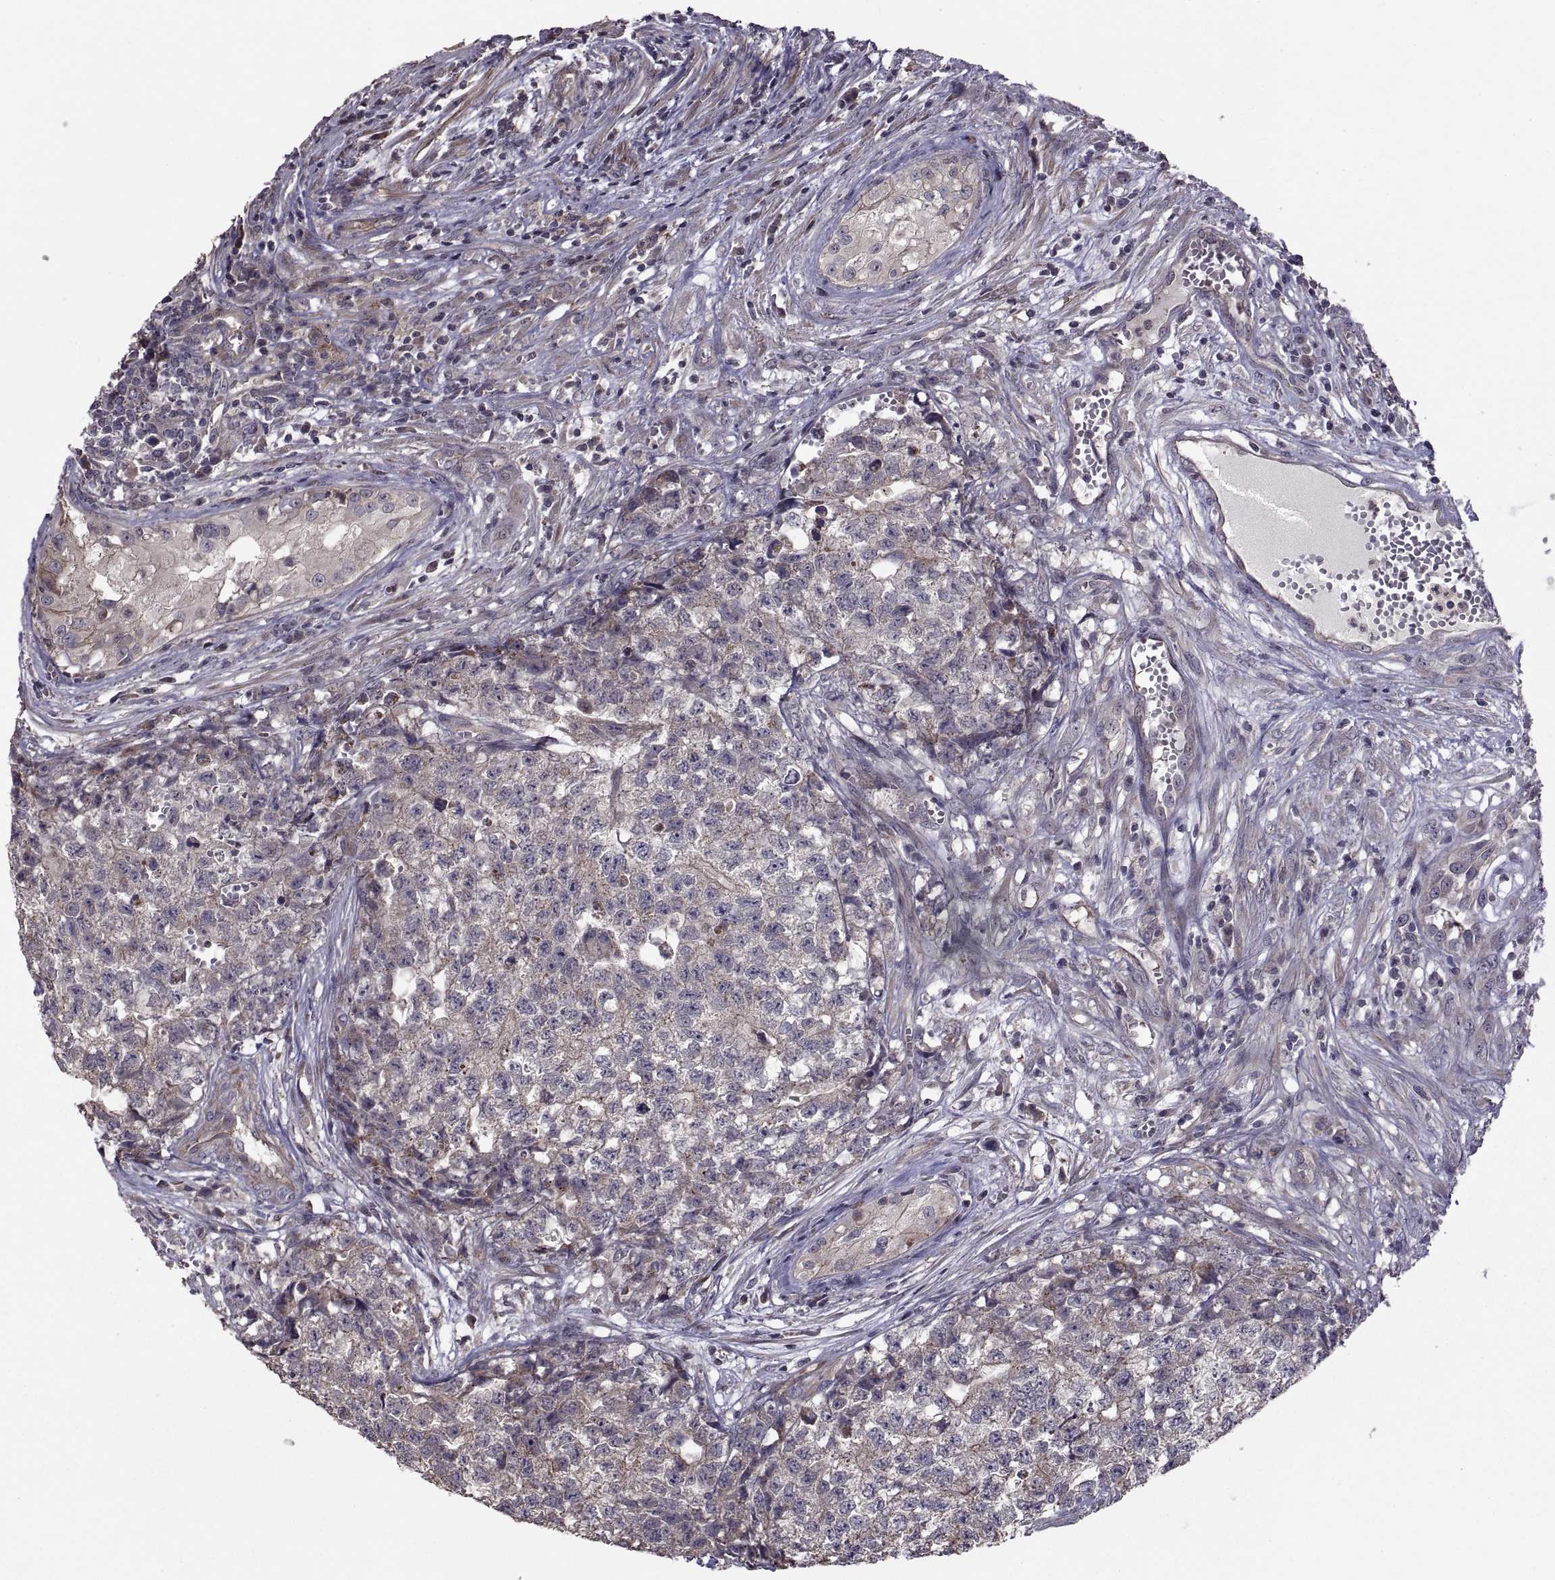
{"staining": {"intensity": "weak", "quantity": "25%-75%", "location": "cytoplasmic/membranous"}, "tissue": "testis cancer", "cell_type": "Tumor cells", "image_type": "cancer", "snomed": [{"axis": "morphology", "description": "Seminoma, NOS"}, {"axis": "morphology", "description": "Carcinoma, Embryonal, NOS"}, {"axis": "topography", "description": "Testis"}], "caption": "DAB immunohistochemical staining of human testis cancer shows weak cytoplasmic/membranous protein staining in about 25%-75% of tumor cells.", "gene": "PMM2", "patient": {"sex": "male", "age": 22}}